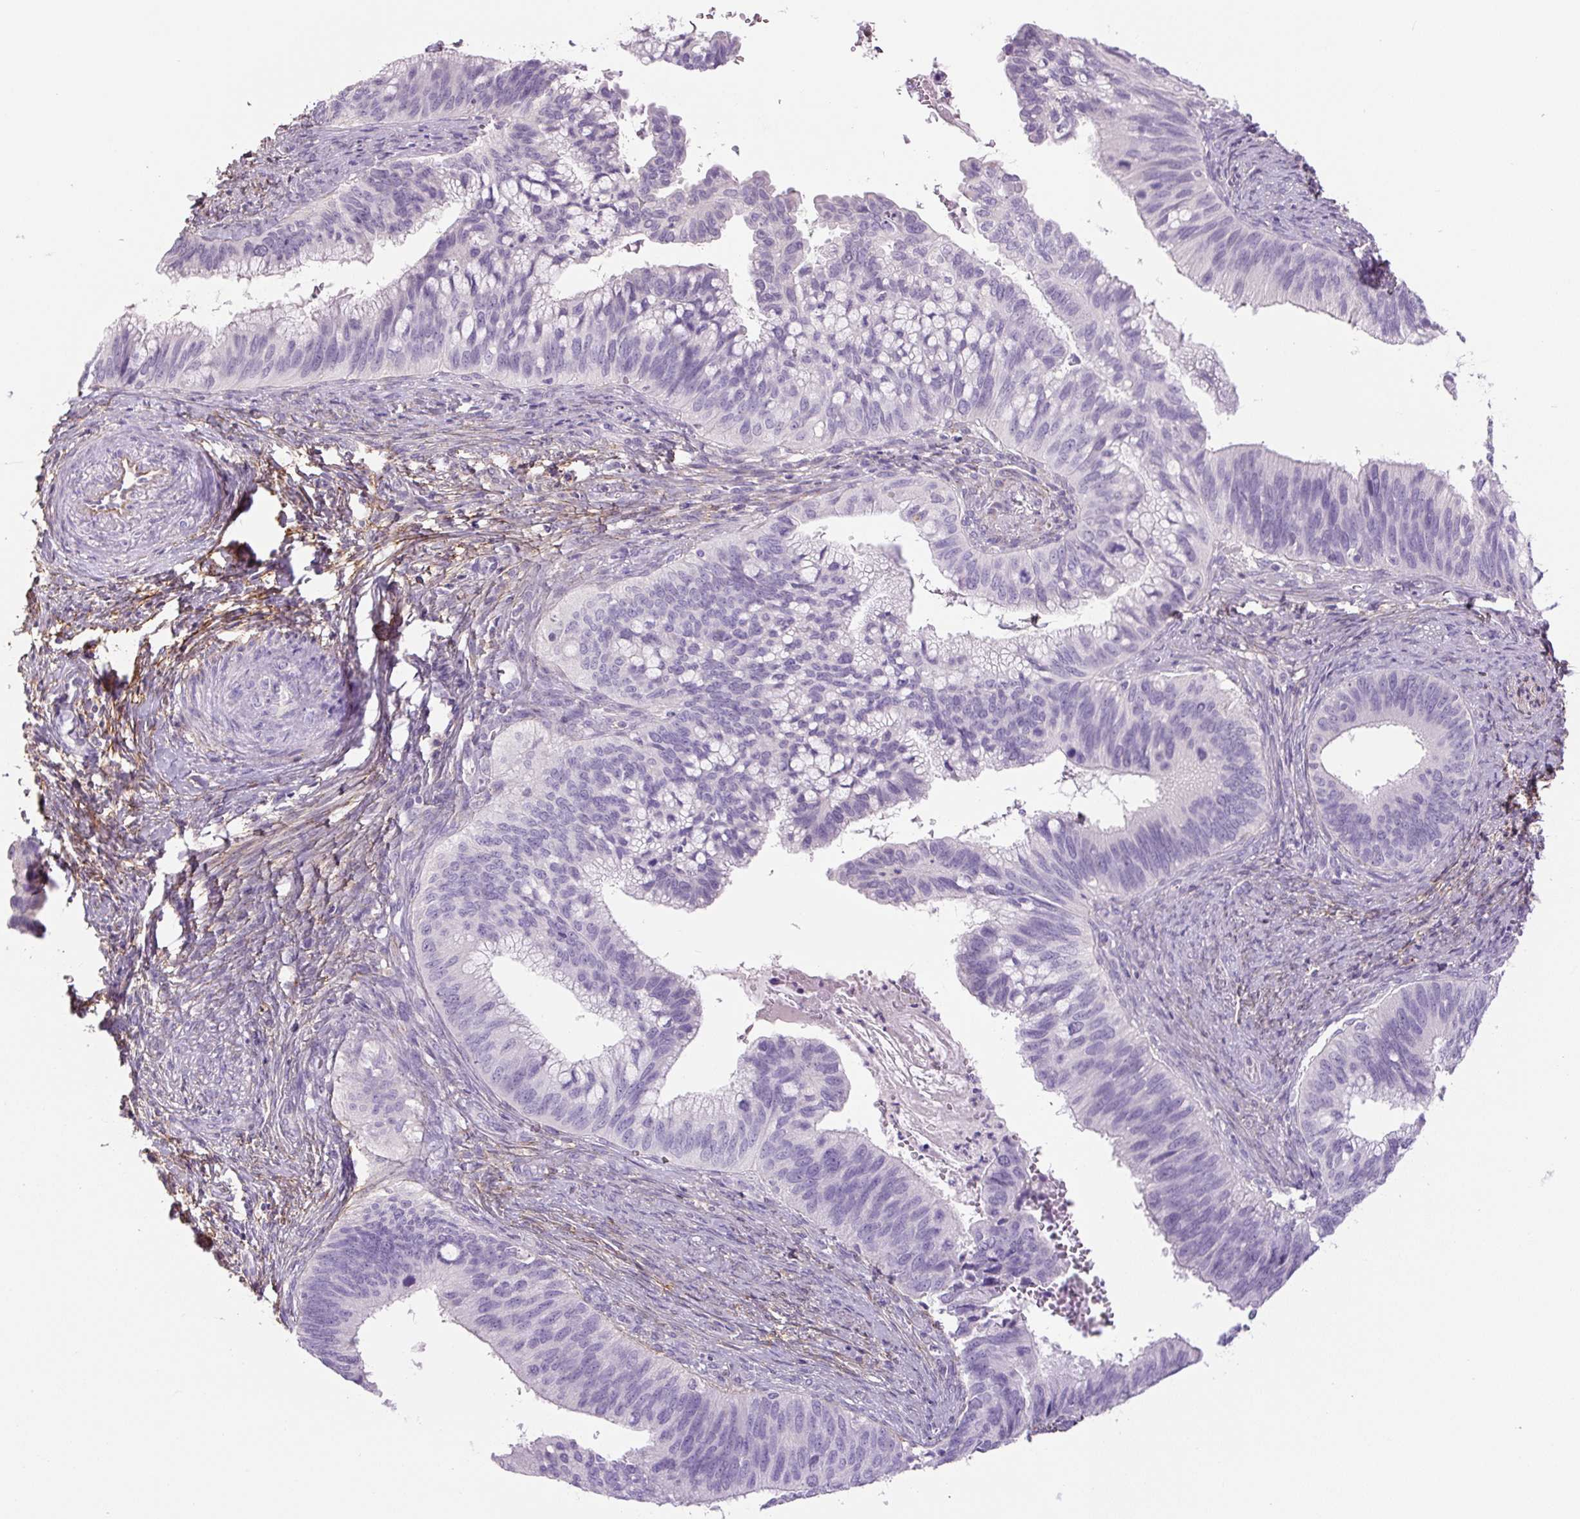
{"staining": {"intensity": "negative", "quantity": "none", "location": "none"}, "tissue": "cervical cancer", "cell_type": "Tumor cells", "image_type": "cancer", "snomed": [{"axis": "morphology", "description": "Adenocarcinoma, NOS"}, {"axis": "topography", "description": "Cervix"}], "caption": "This is a histopathology image of IHC staining of cervical cancer (adenocarcinoma), which shows no positivity in tumor cells.", "gene": "FBN1", "patient": {"sex": "female", "age": 42}}